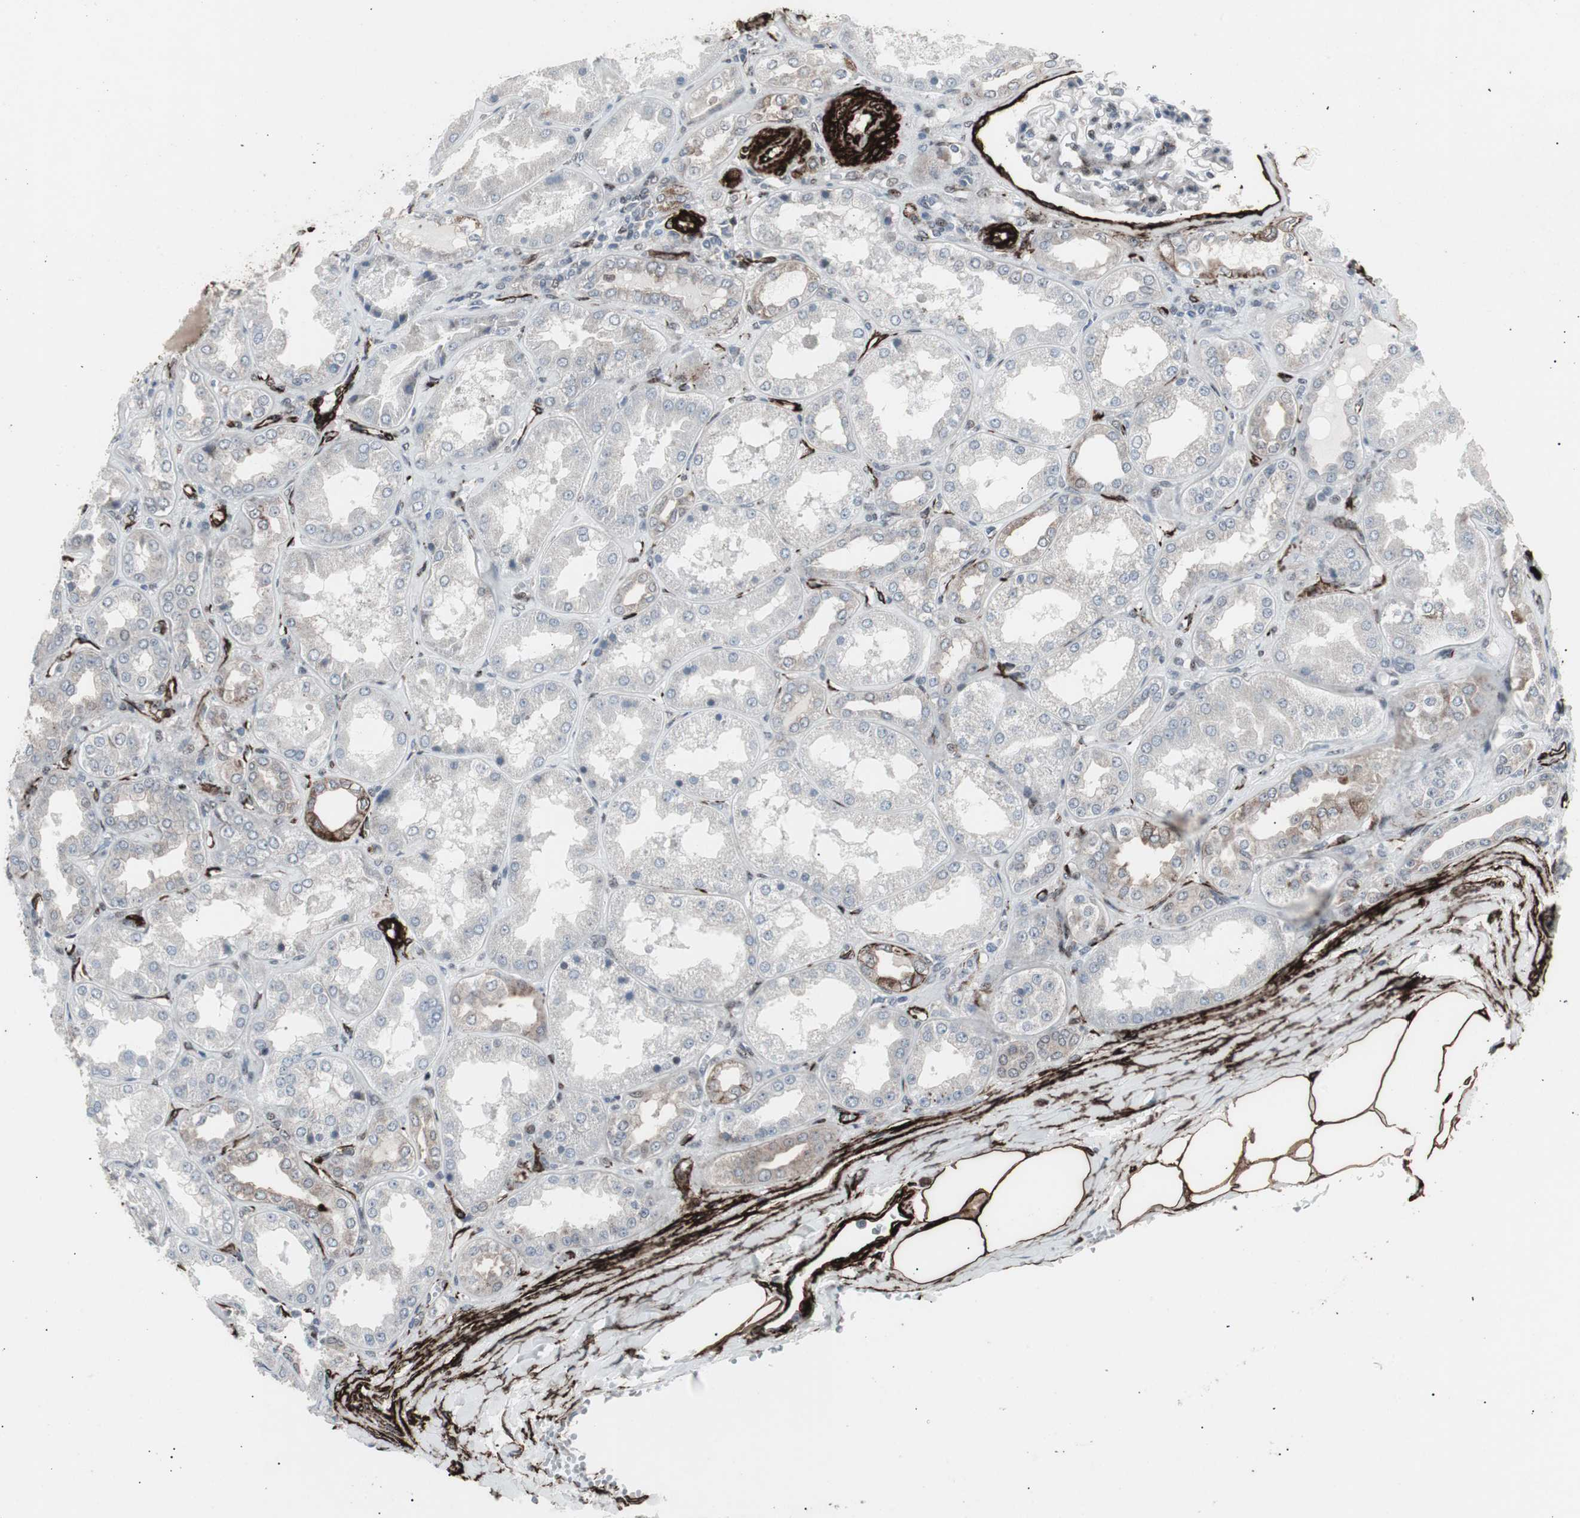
{"staining": {"intensity": "negative", "quantity": "none", "location": "none"}, "tissue": "kidney", "cell_type": "Cells in glomeruli", "image_type": "normal", "snomed": [{"axis": "morphology", "description": "Normal tissue, NOS"}, {"axis": "topography", "description": "Kidney"}], "caption": "High power microscopy image of an immunohistochemistry micrograph of benign kidney, revealing no significant staining in cells in glomeruli. The staining is performed using DAB (3,3'-diaminobenzidine) brown chromogen with nuclei counter-stained in using hematoxylin.", "gene": "PDGFA", "patient": {"sex": "female", "age": 56}}